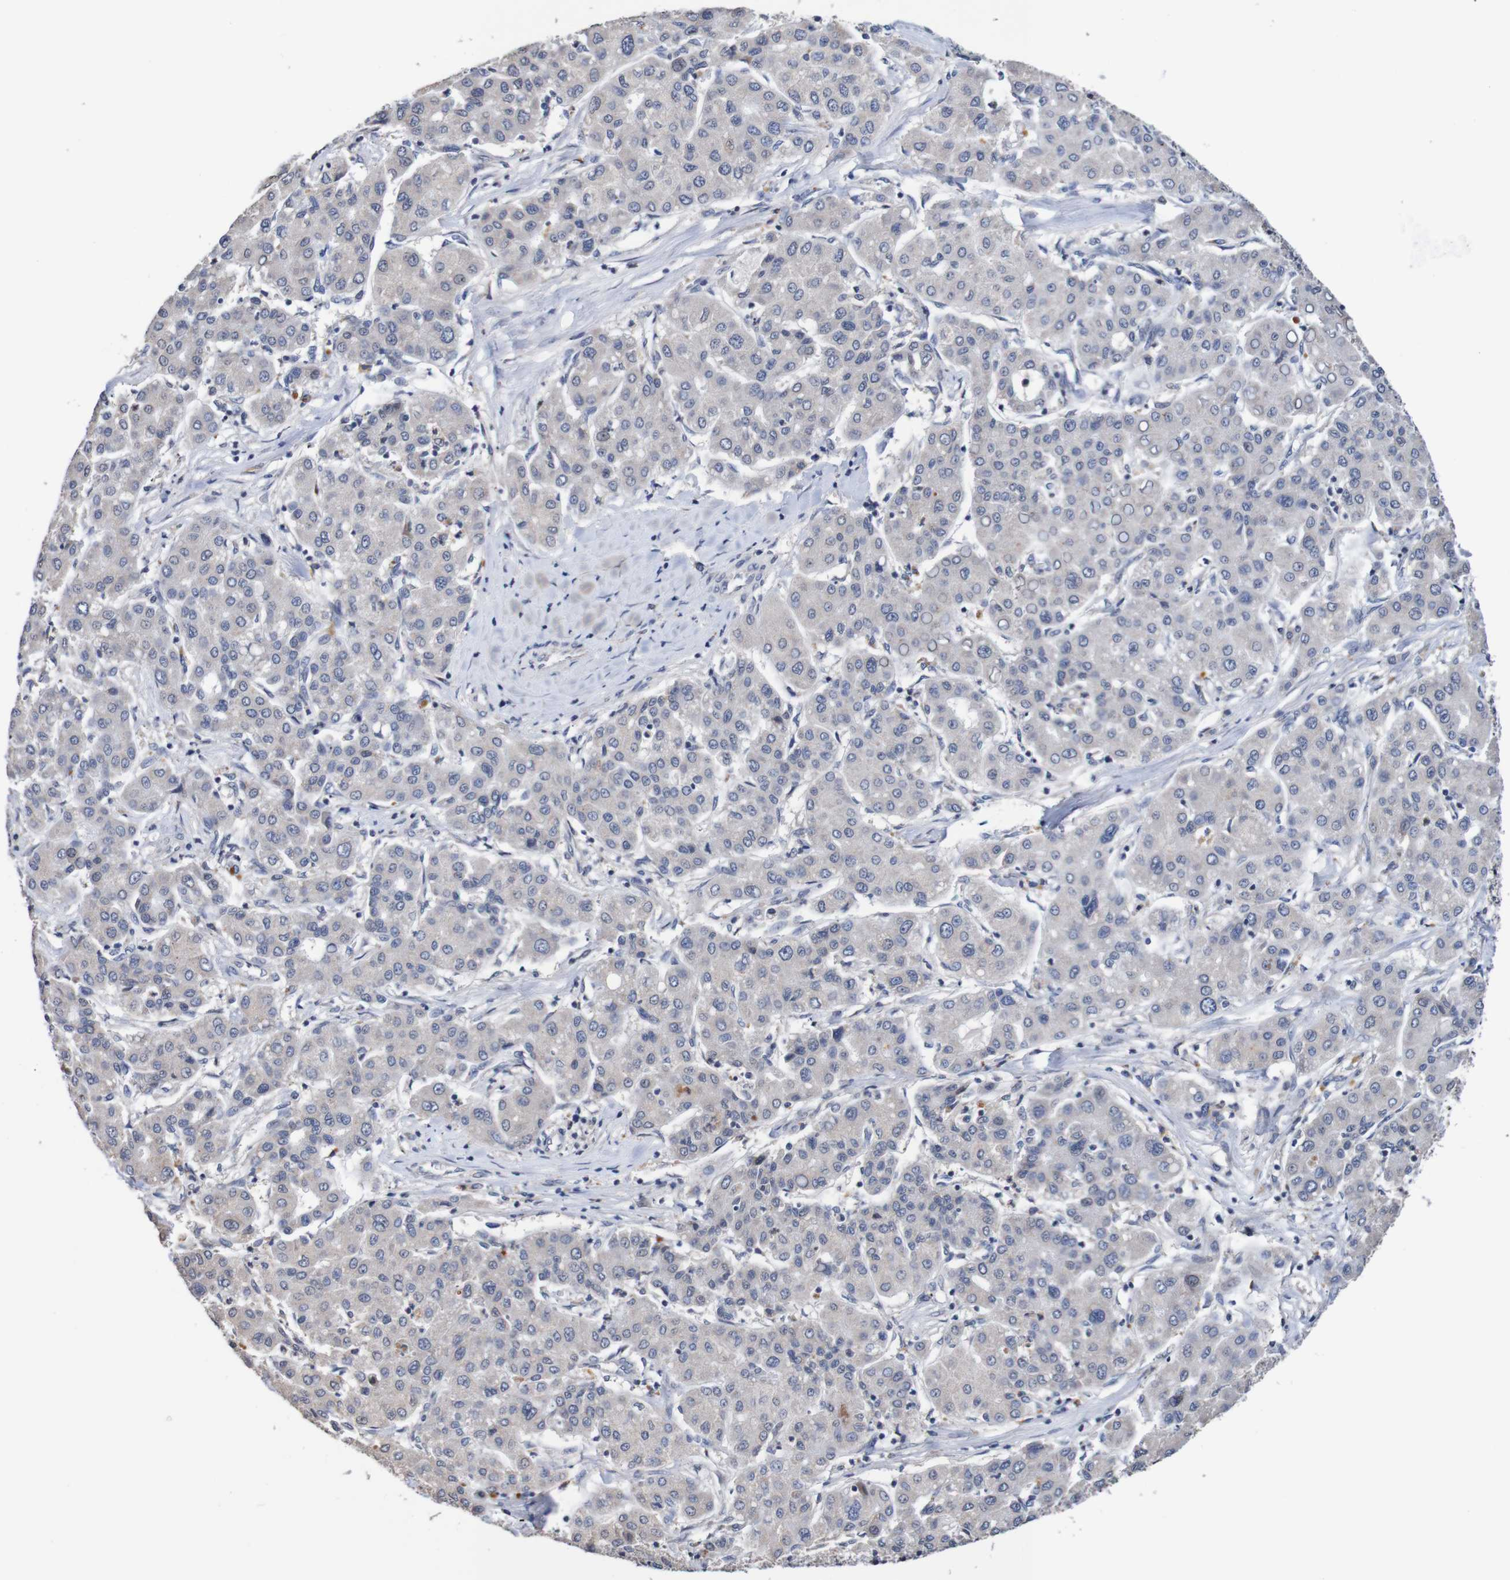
{"staining": {"intensity": "negative", "quantity": "none", "location": "none"}, "tissue": "liver cancer", "cell_type": "Tumor cells", "image_type": "cancer", "snomed": [{"axis": "morphology", "description": "Carcinoma, Hepatocellular, NOS"}, {"axis": "topography", "description": "Liver"}], "caption": "DAB (3,3'-diaminobenzidine) immunohistochemical staining of liver cancer reveals no significant staining in tumor cells.", "gene": "FIBP", "patient": {"sex": "male", "age": 65}}